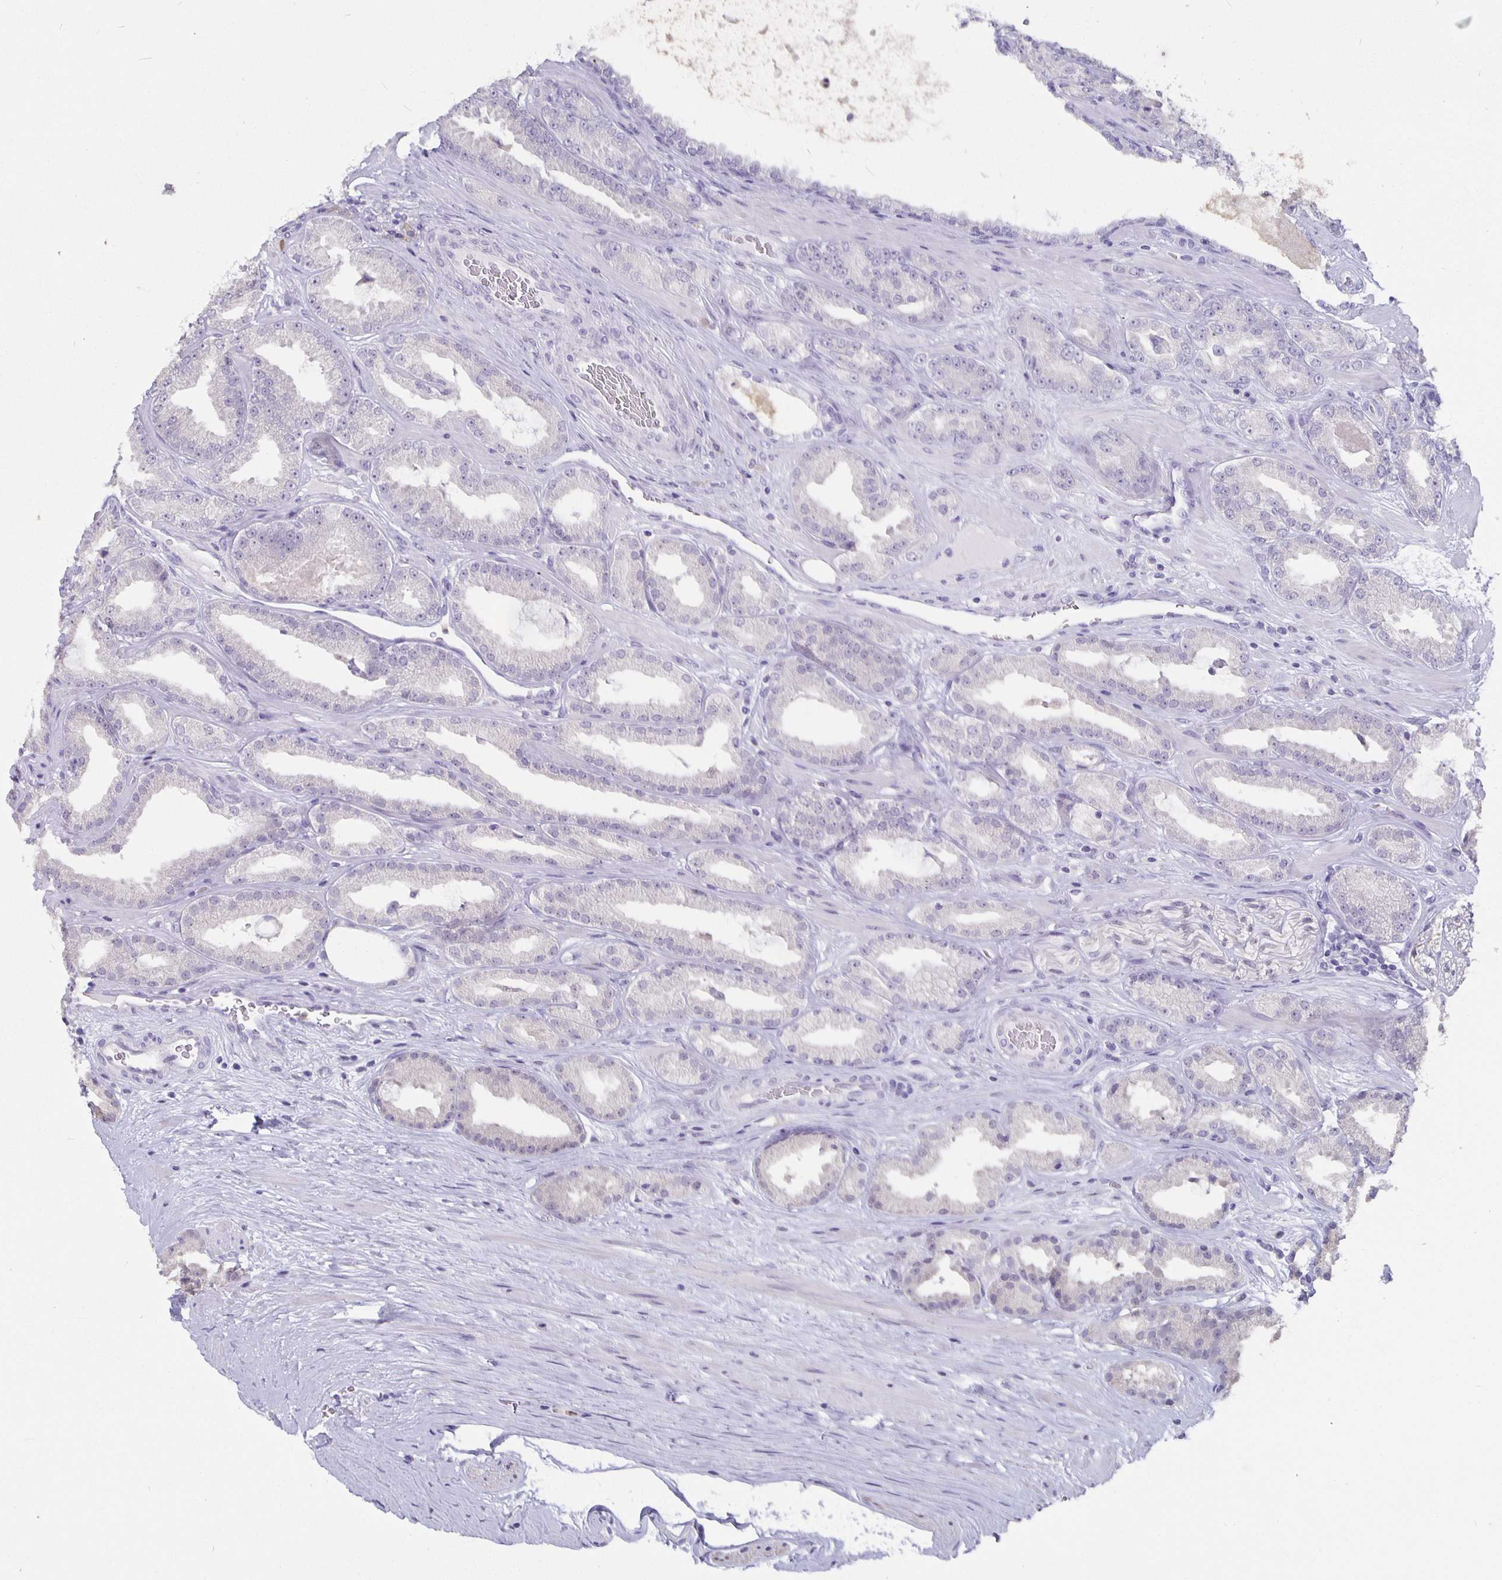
{"staining": {"intensity": "negative", "quantity": "none", "location": "none"}, "tissue": "prostate cancer", "cell_type": "Tumor cells", "image_type": "cancer", "snomed": [{"axis": "morphology", "description": "Adenocarcinoma, Low grade"}, {"axis": "topography", "description": "Prostate"}], "caption": "Protein analysis of prostate low-grade adenocarcinoma exhibits no significant expression in tumor cells.", "gene": "GPX4", "patient": {"sex": "male", "age": 61}}